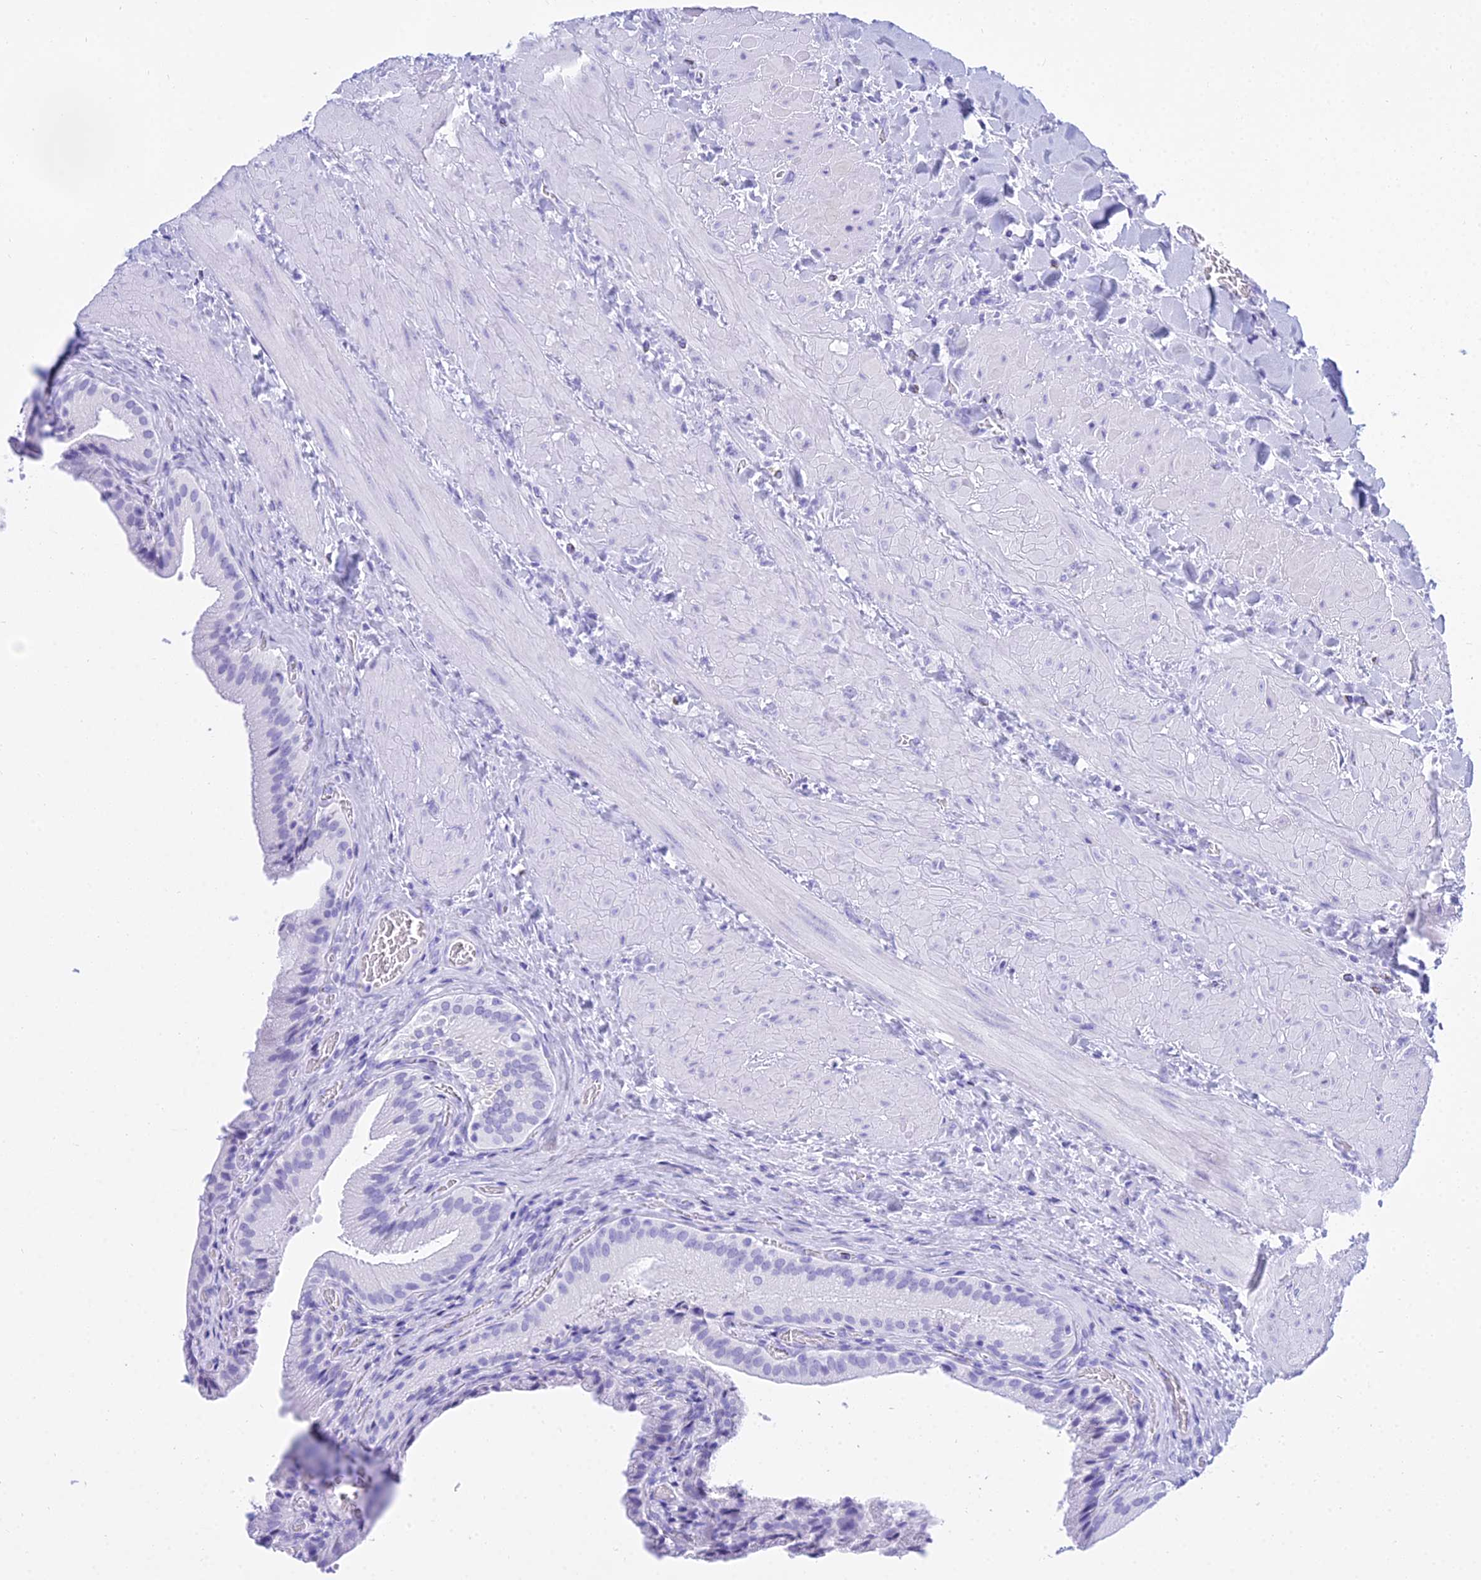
{"staining": {"intensity": "negative", "quantity": "none", "location": "none"}, "tissue": "gallbladder", "cell_type": "Glandular cells", "image_type": "normal", "snomed": [{"axis": "morphology", "description": "Normal tissue, NOS"}, {"axis": "topography", "description": "Gallbladder"}], "caption": "Immunohistochemistry of benign gallbladder demonstrates no expression in glandular cells.", "gene": "PATE4", "patient": {"sex": "male", "age": 24}}